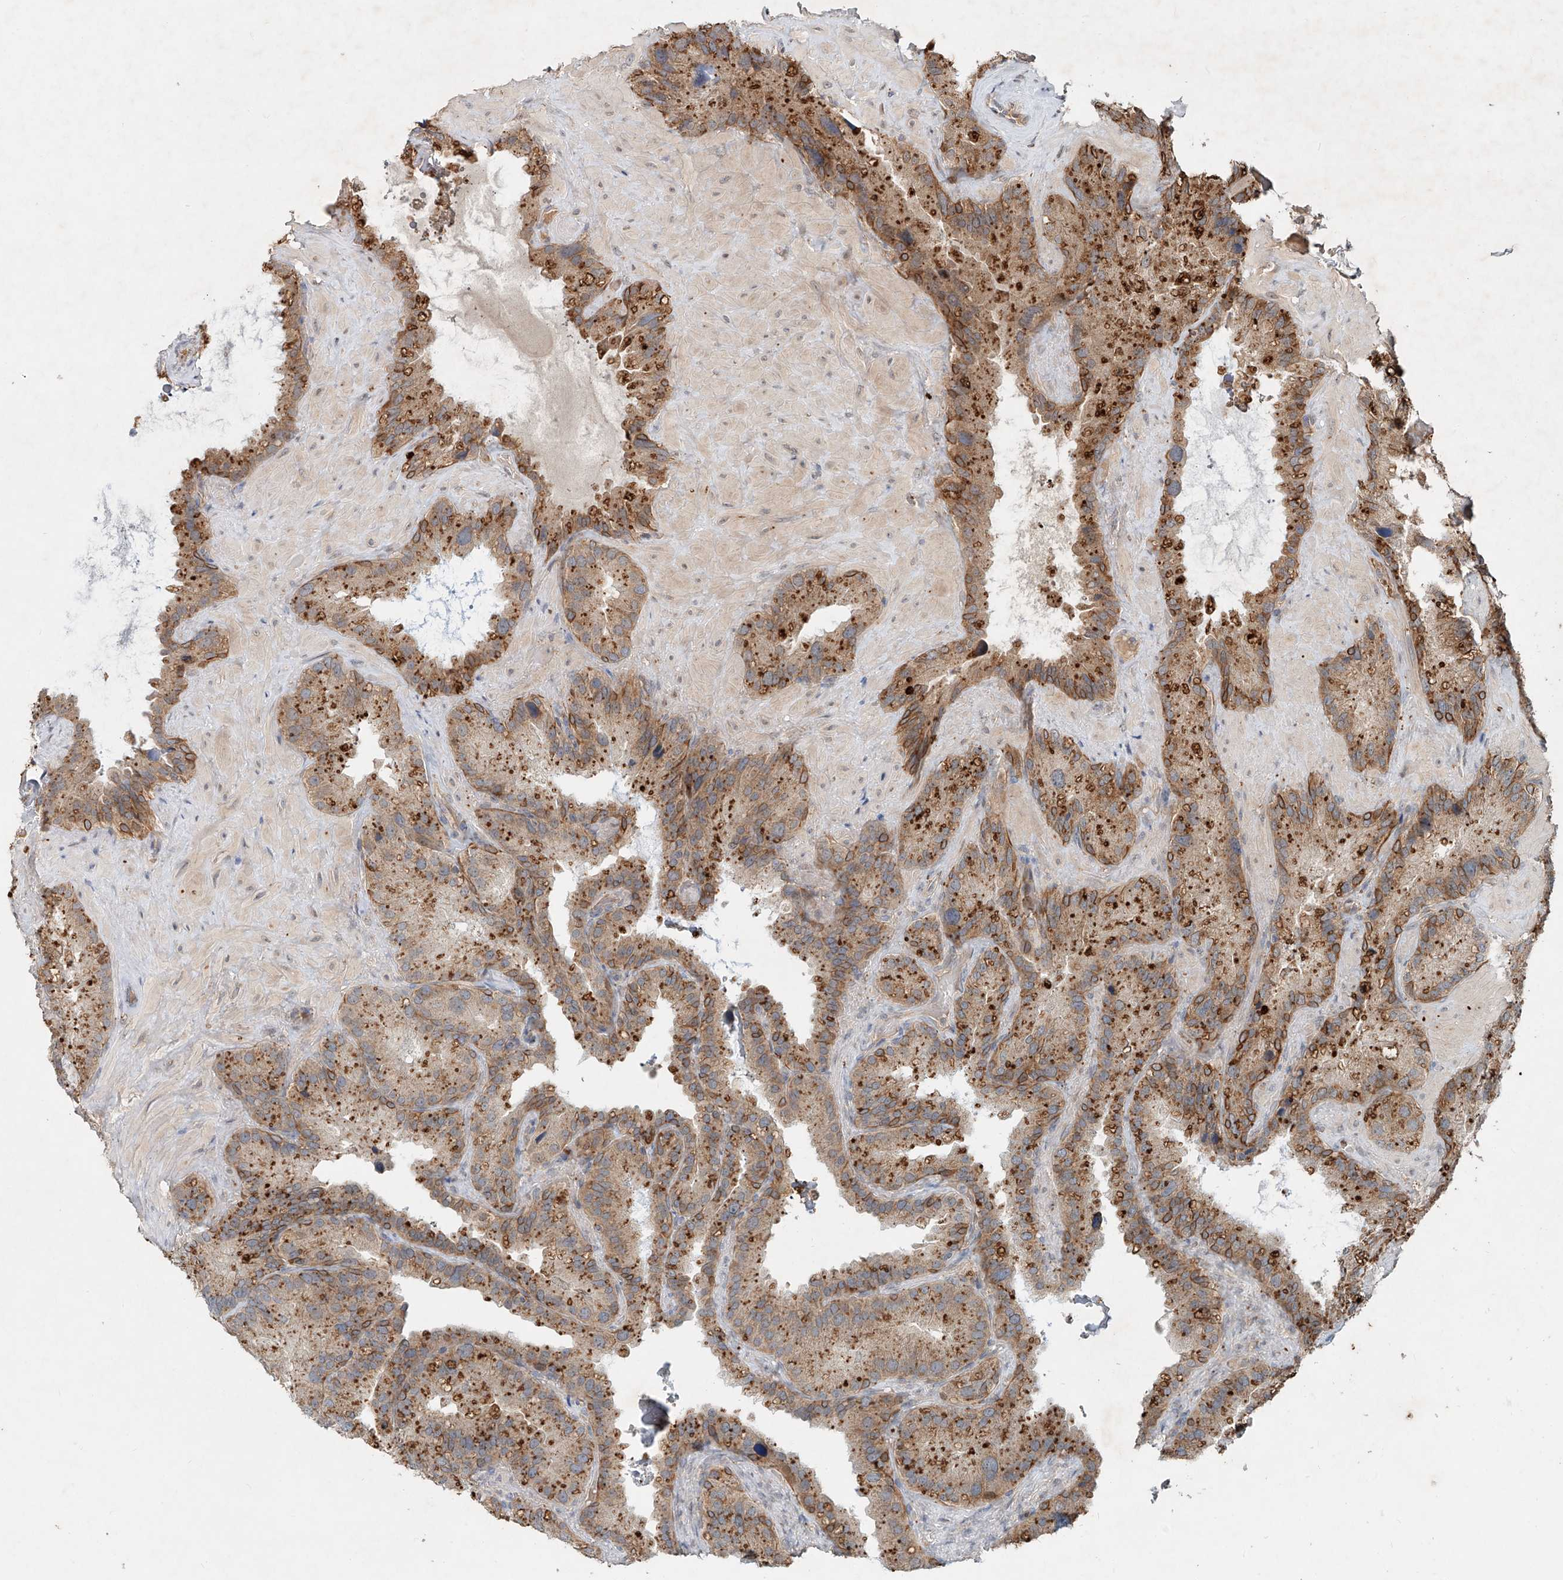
{"staining": {"intensity": "moderate", "quantity": ">75%", "location": "cytoplasmic/membranous"}, "tissue": "seminal vesicle", "cell_type": "Glandular cells", "image_type": "normal", "snomed": [{"axis": "morphology", "description": "Normal tissue, NOS"}, {"axis": "topography", "description": "Prostate"}, {"axis": "topography", "description": "Seminal veicle"}], "caption": "Approximately >75% of glandular cells in benign human seminal vesicle show moderate cytoplasmic/membranous protein staining as visualized by brown immunohistochemical staining.", "gene": "IER5", "patient": {"sex": "male", "age": 68}}